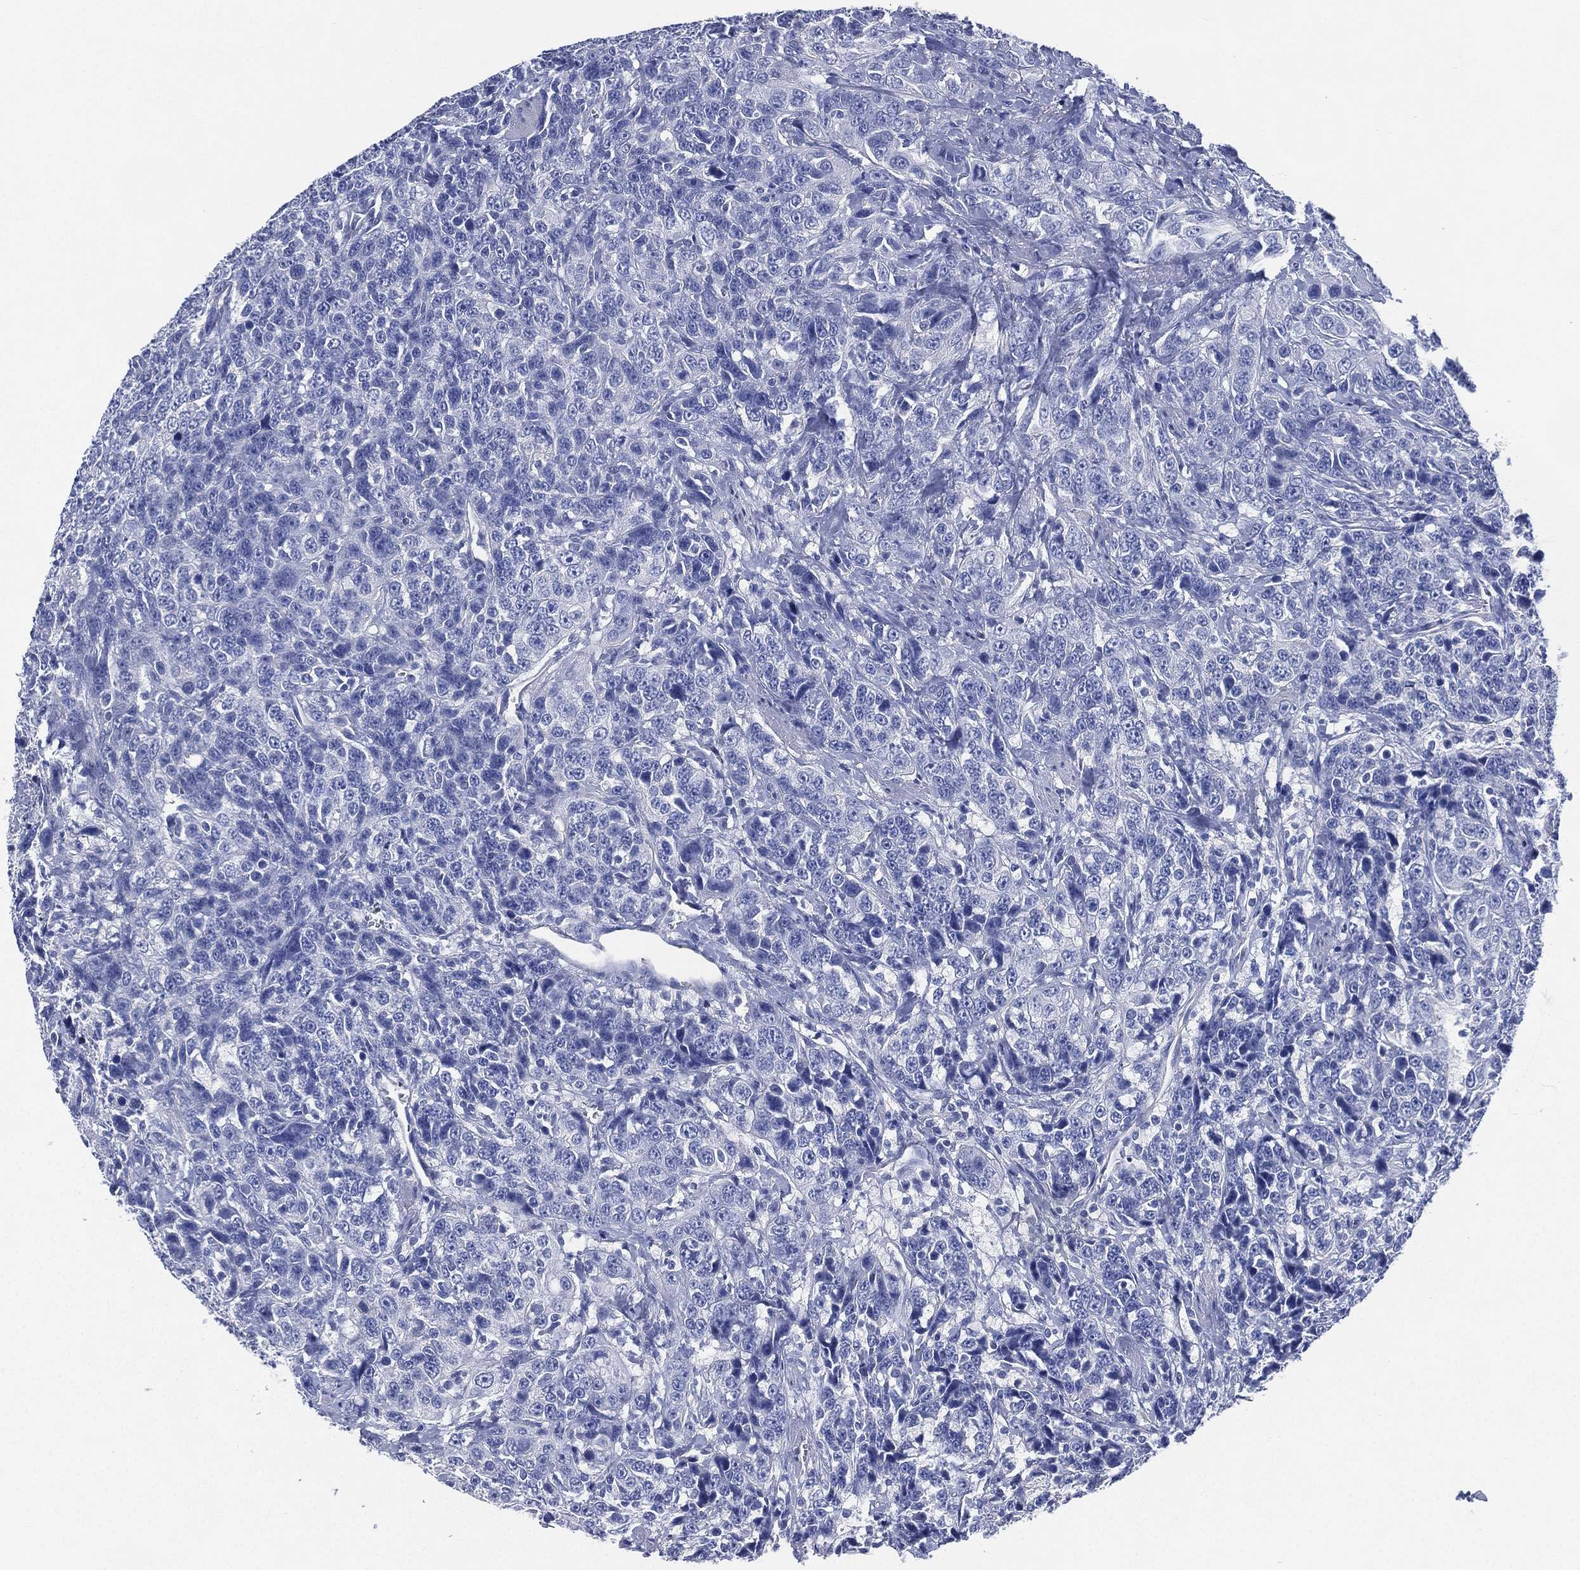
{"staining": {"intensity": "negative", "quantity": "none", "location": "none"}, "tissue": "urothelial cancer", "cell_type": "Tumor cells", "image_type": "cancer", "snomed": [{"axis": "morphology", "description": "Urothelial carcinoma, NOS"}, {"axis": "morphology", "description": "Urothelial carcinoma, High grade"}, {"axis": "topography", "description": "Urinary bladder"}], "caption": "This is an immunohistochemistry photomicrograph of human high-grade urothelial carcinoma. There is no positivity in tumor cells.", "gene": "CCDC70", "patient": {"sex": "female", "age": 73}}